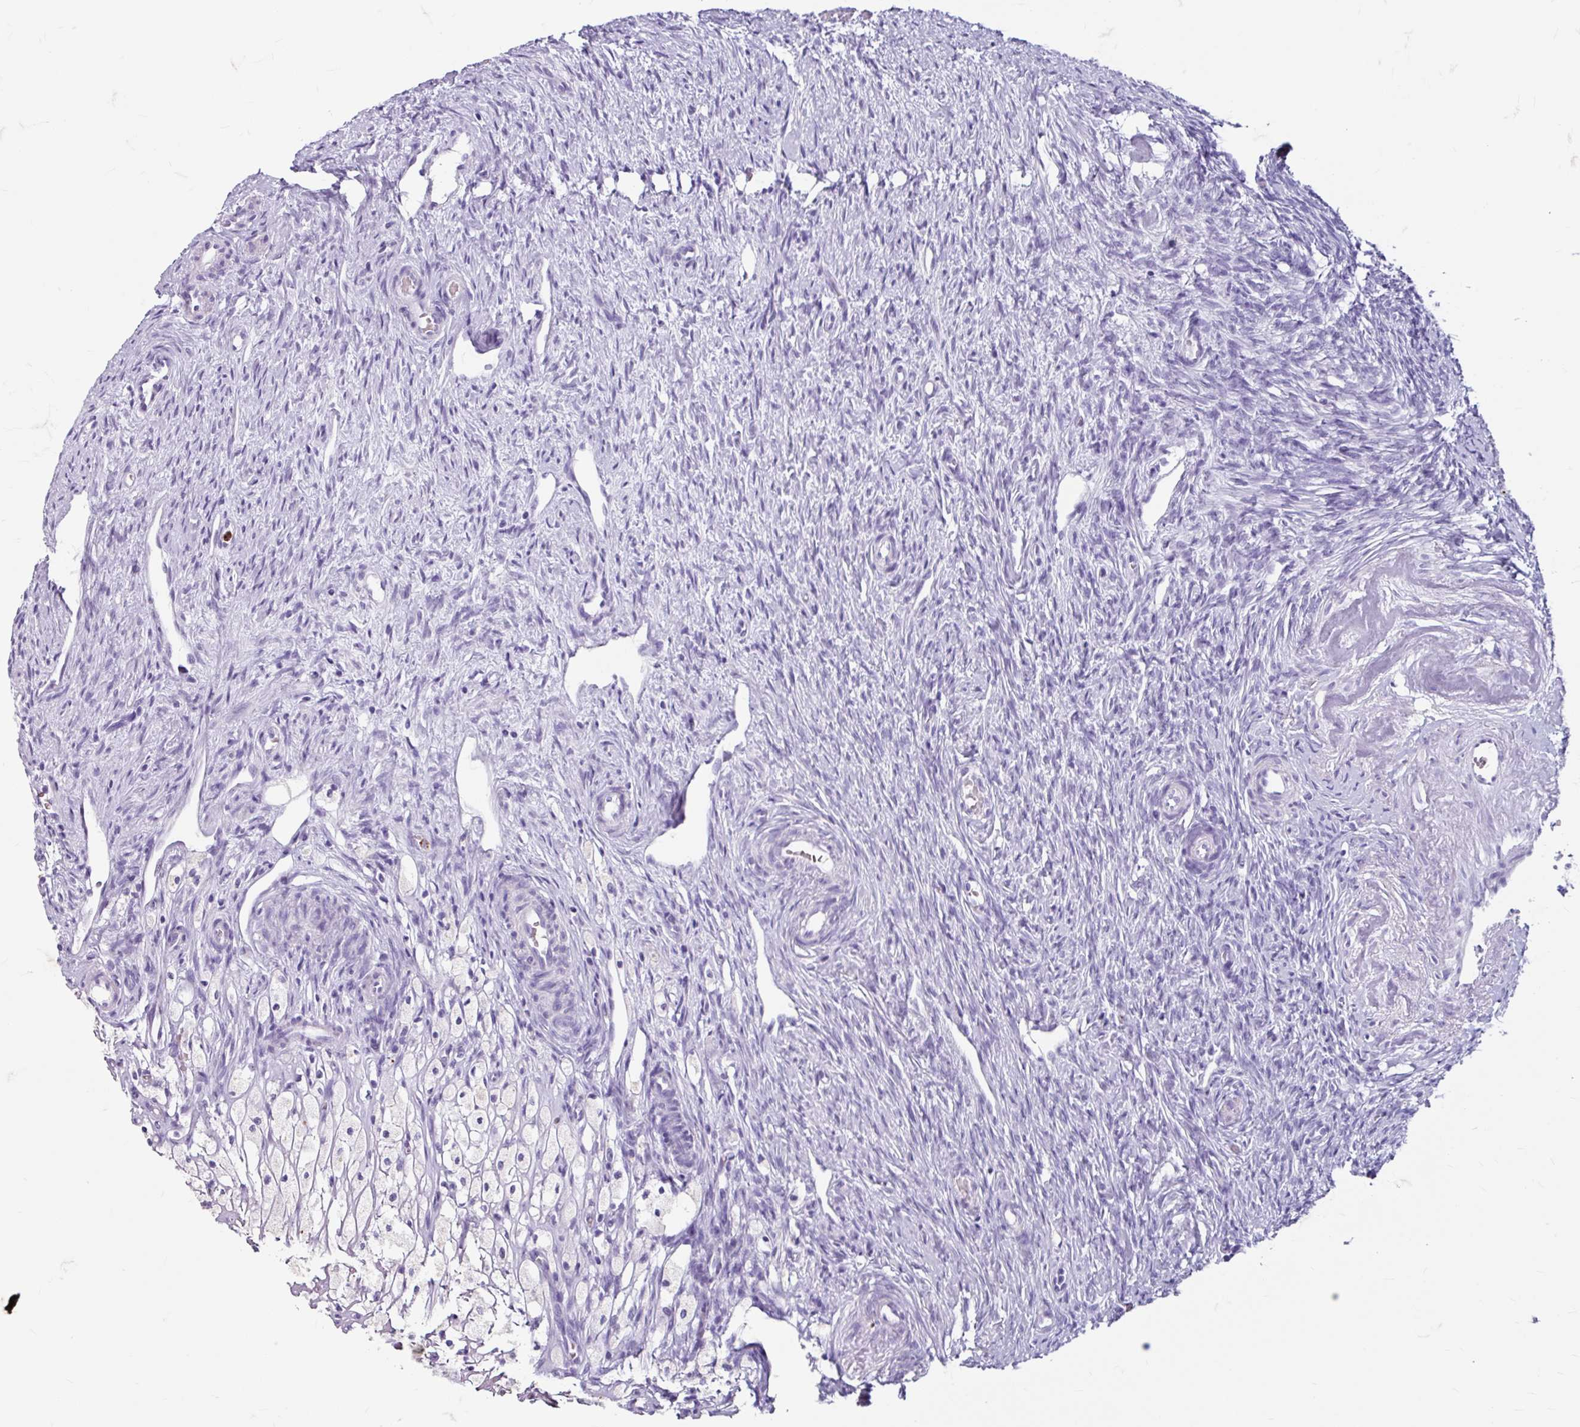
{"staining": {"intensity": "negative", "quantity": "none", "location": "none"}, "tissue": "ovary", "cell_type": "Follicle cells", "image_type": "normal", "snomed": [{"axis": "morphology", "description": "Normal tissue, NOS"}, {"axis": "topography", "description": "Ovary"}], "caption": "IHC micrograph of benign ovary: human ovary stained with DAB demonstrates no significant protein expression in follicle cells.", "gene": "ANKRD1", "patient": {"sex": "female", "age": 51}}